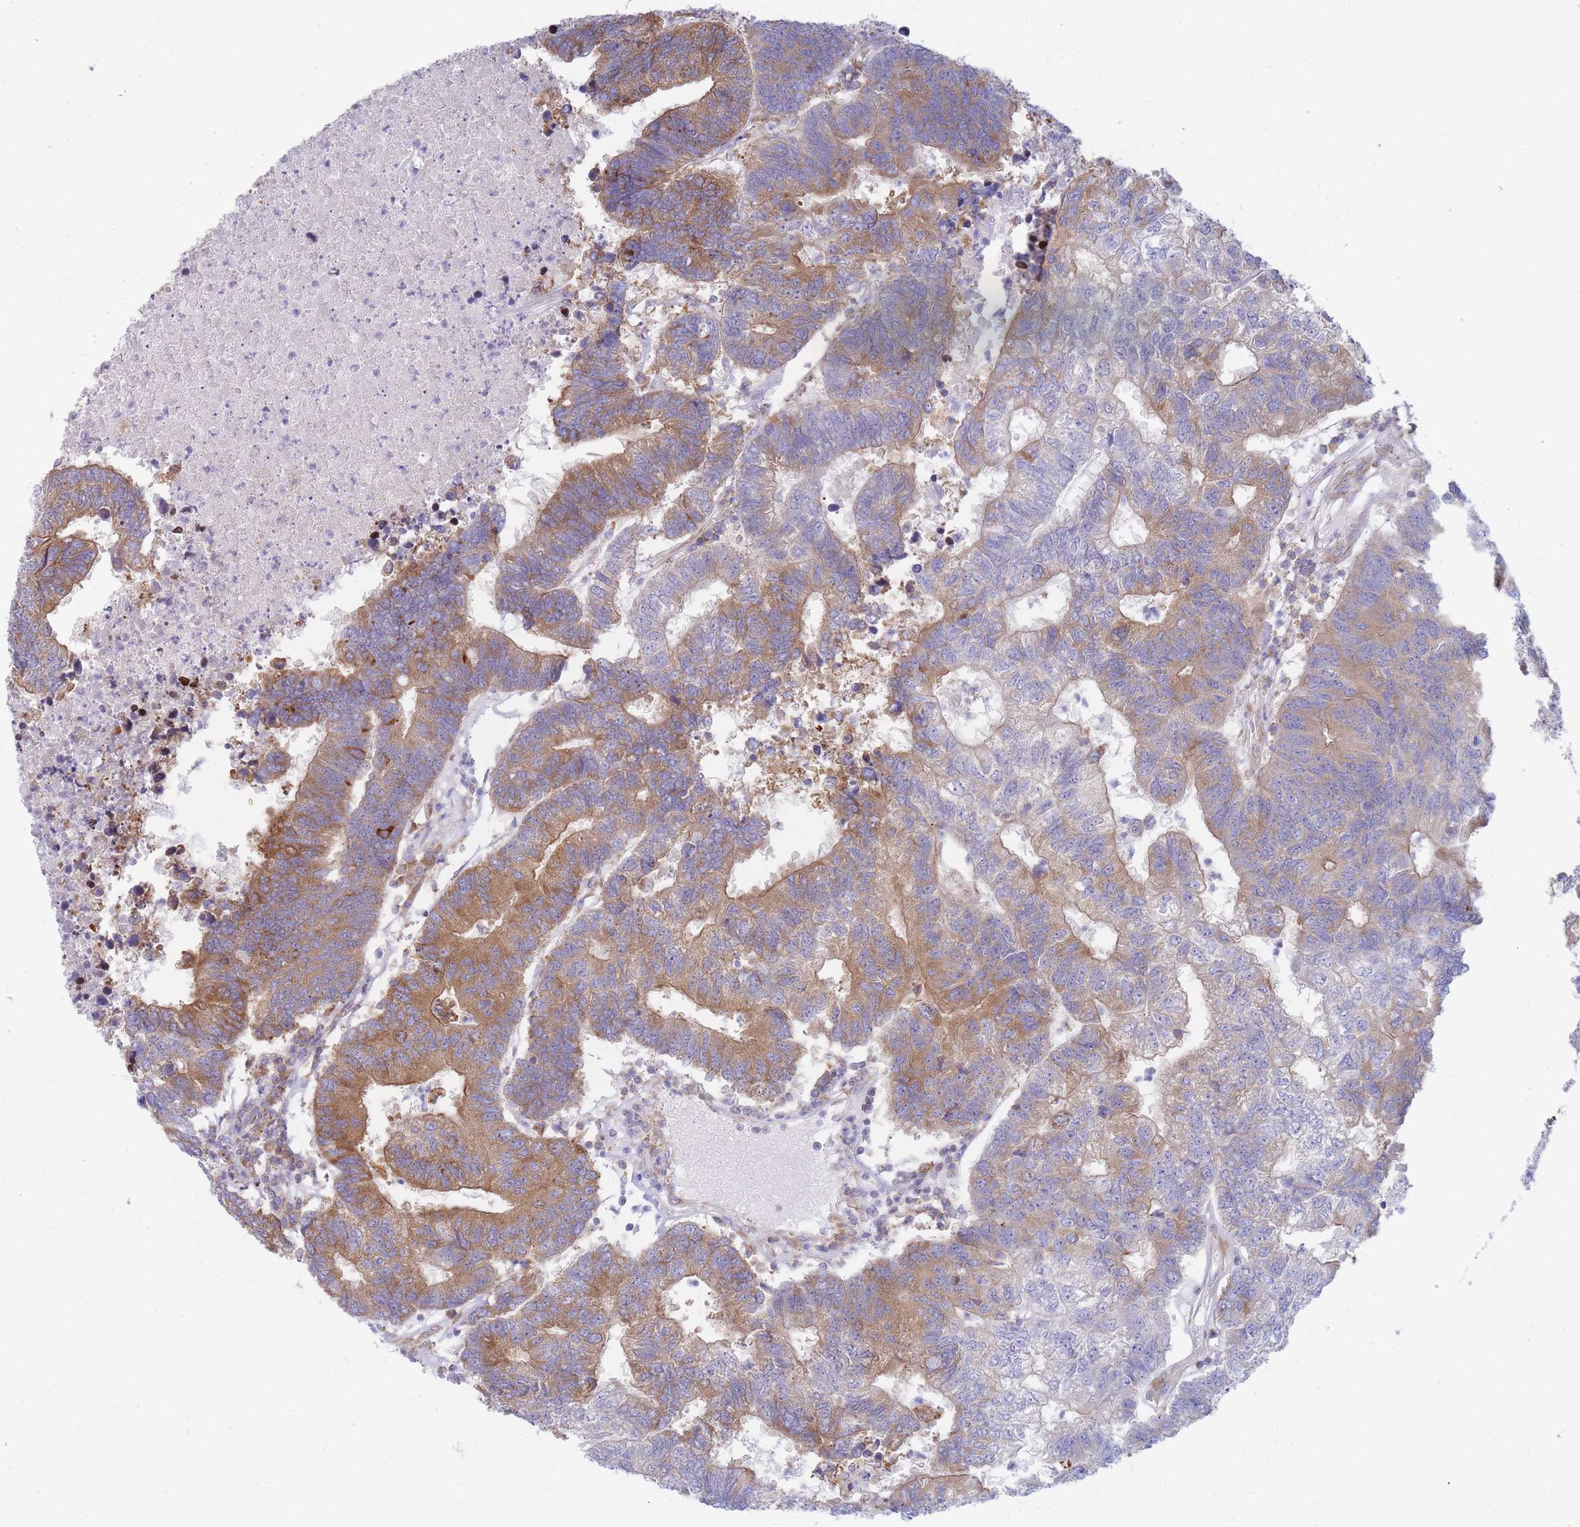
{"staining": {"intensity": "moderate", "quantity": "25%-75%", "location": "cytoplasmic/membranous"}, "tissue": "colorectal cancer", "cell_type": "Tumor cells", "image_type": "cancer", "snomed": [{"axis": "morphology", "description": "Adenocarcinoma, NOS"}, {"axis": "topography", "description": "Colon"}], "caption": "The micrograph displays a brown stain indicating the presence of a protein in the cytoplasmic/membranous of tumor cells in colorectal cancer (adenocarcinoma).", "gene": "SH2B2", "patient": {"sex": "female", "age": 48}}